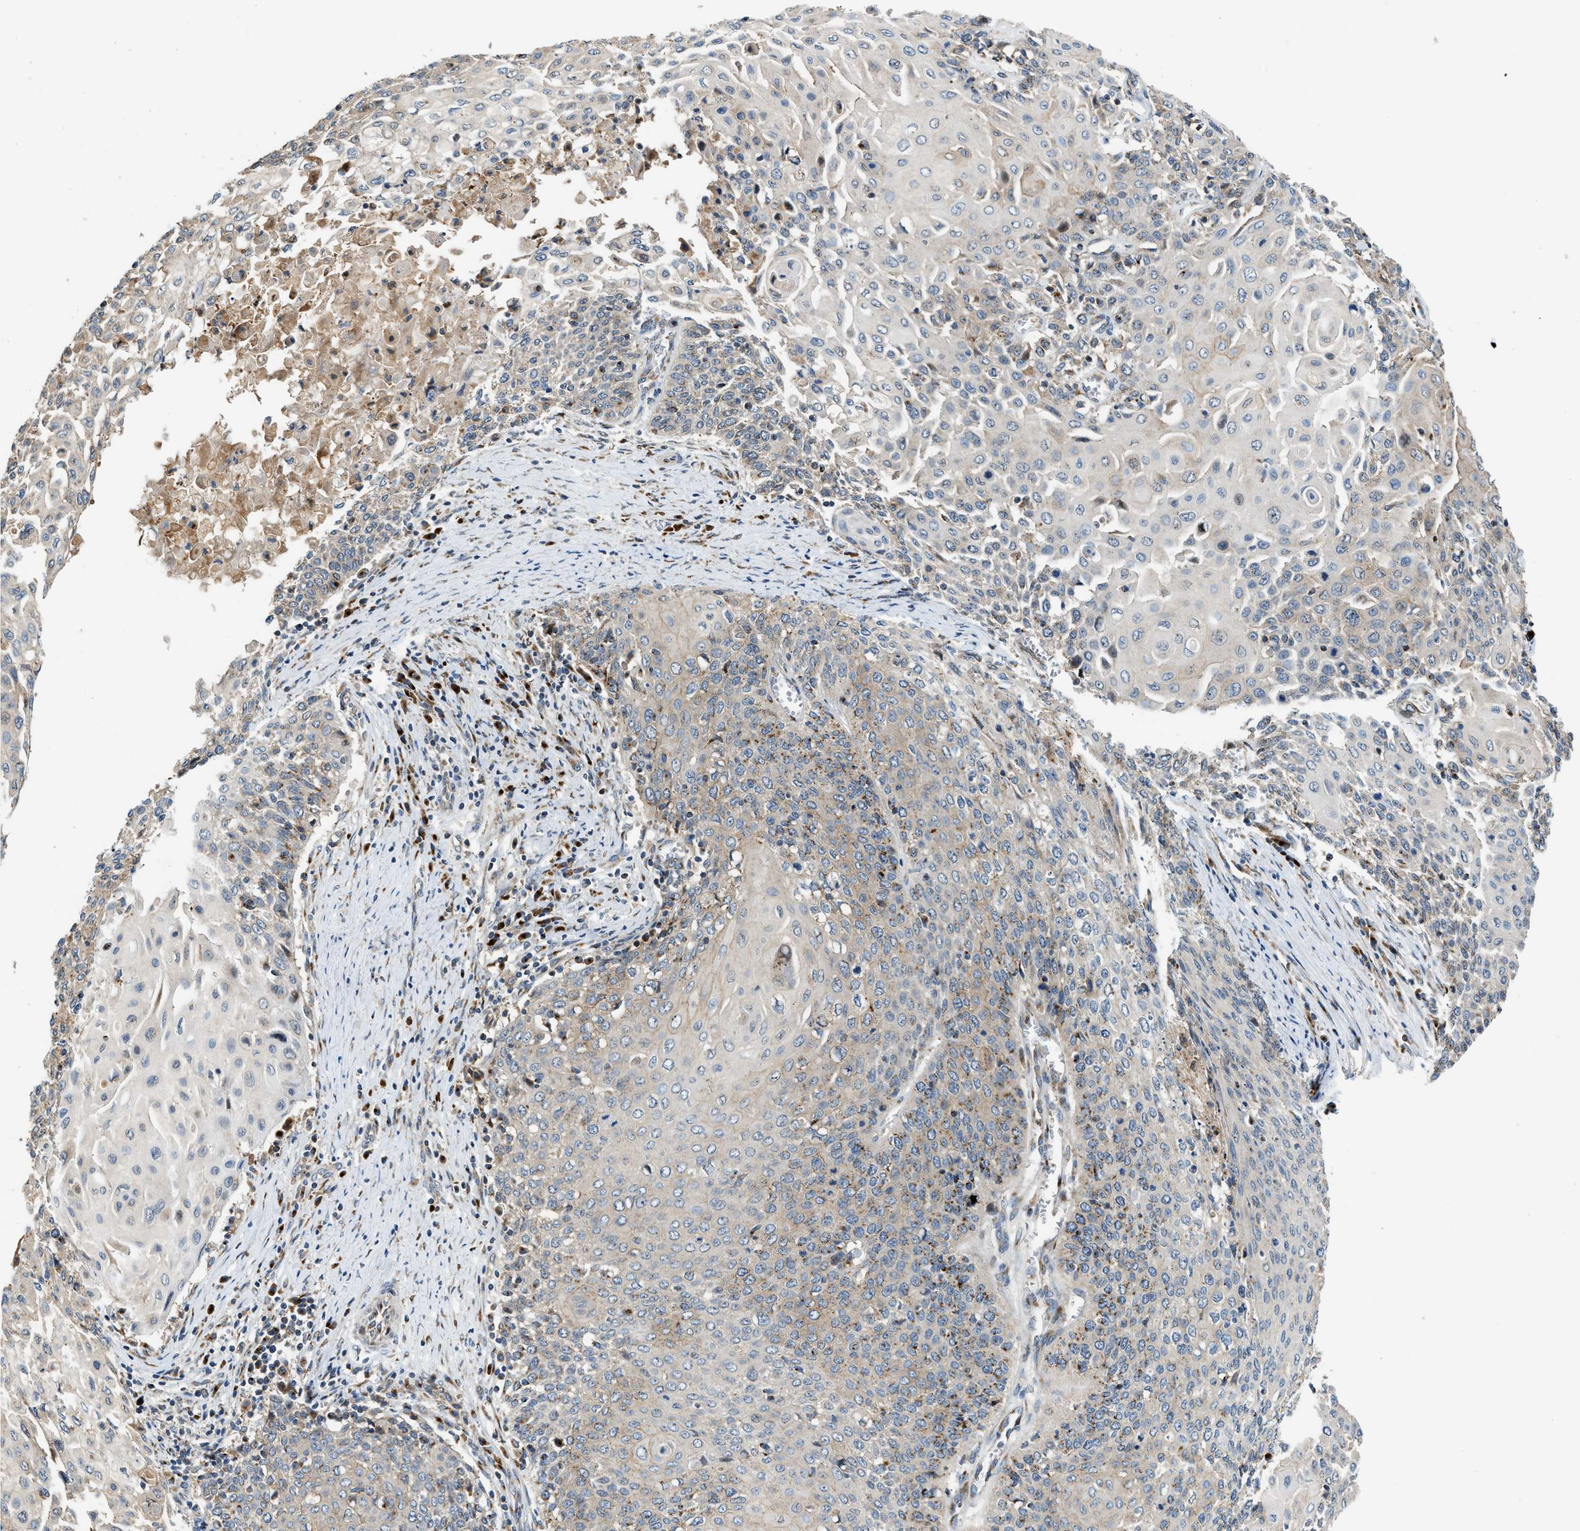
{"staining": {"intensity": "moderate", "quantity": "<25%", "location": "cytoplasmic/membranous"}, "tissue": "cervical cancer", "cell_type": "Tumor cells", "image_type": "cancer", "snomed": [{"axis": "morphology", "description": "Squamous cell carcinoma, NOS"}, {"axis": "topography", "description": "Cervix"}], "caption": "A photomicrograph of human squamous cell carcinoma (cervical) stained for a protein displays moderate cytoplasmic/membranous brown staining in tumor cells. (DAB (3,3'-diaminobenzidine) = brown stain, brightfield microscopy at high magnification).", "gene": "FUT8", "patient": {"sex": "female", "age": 39}}